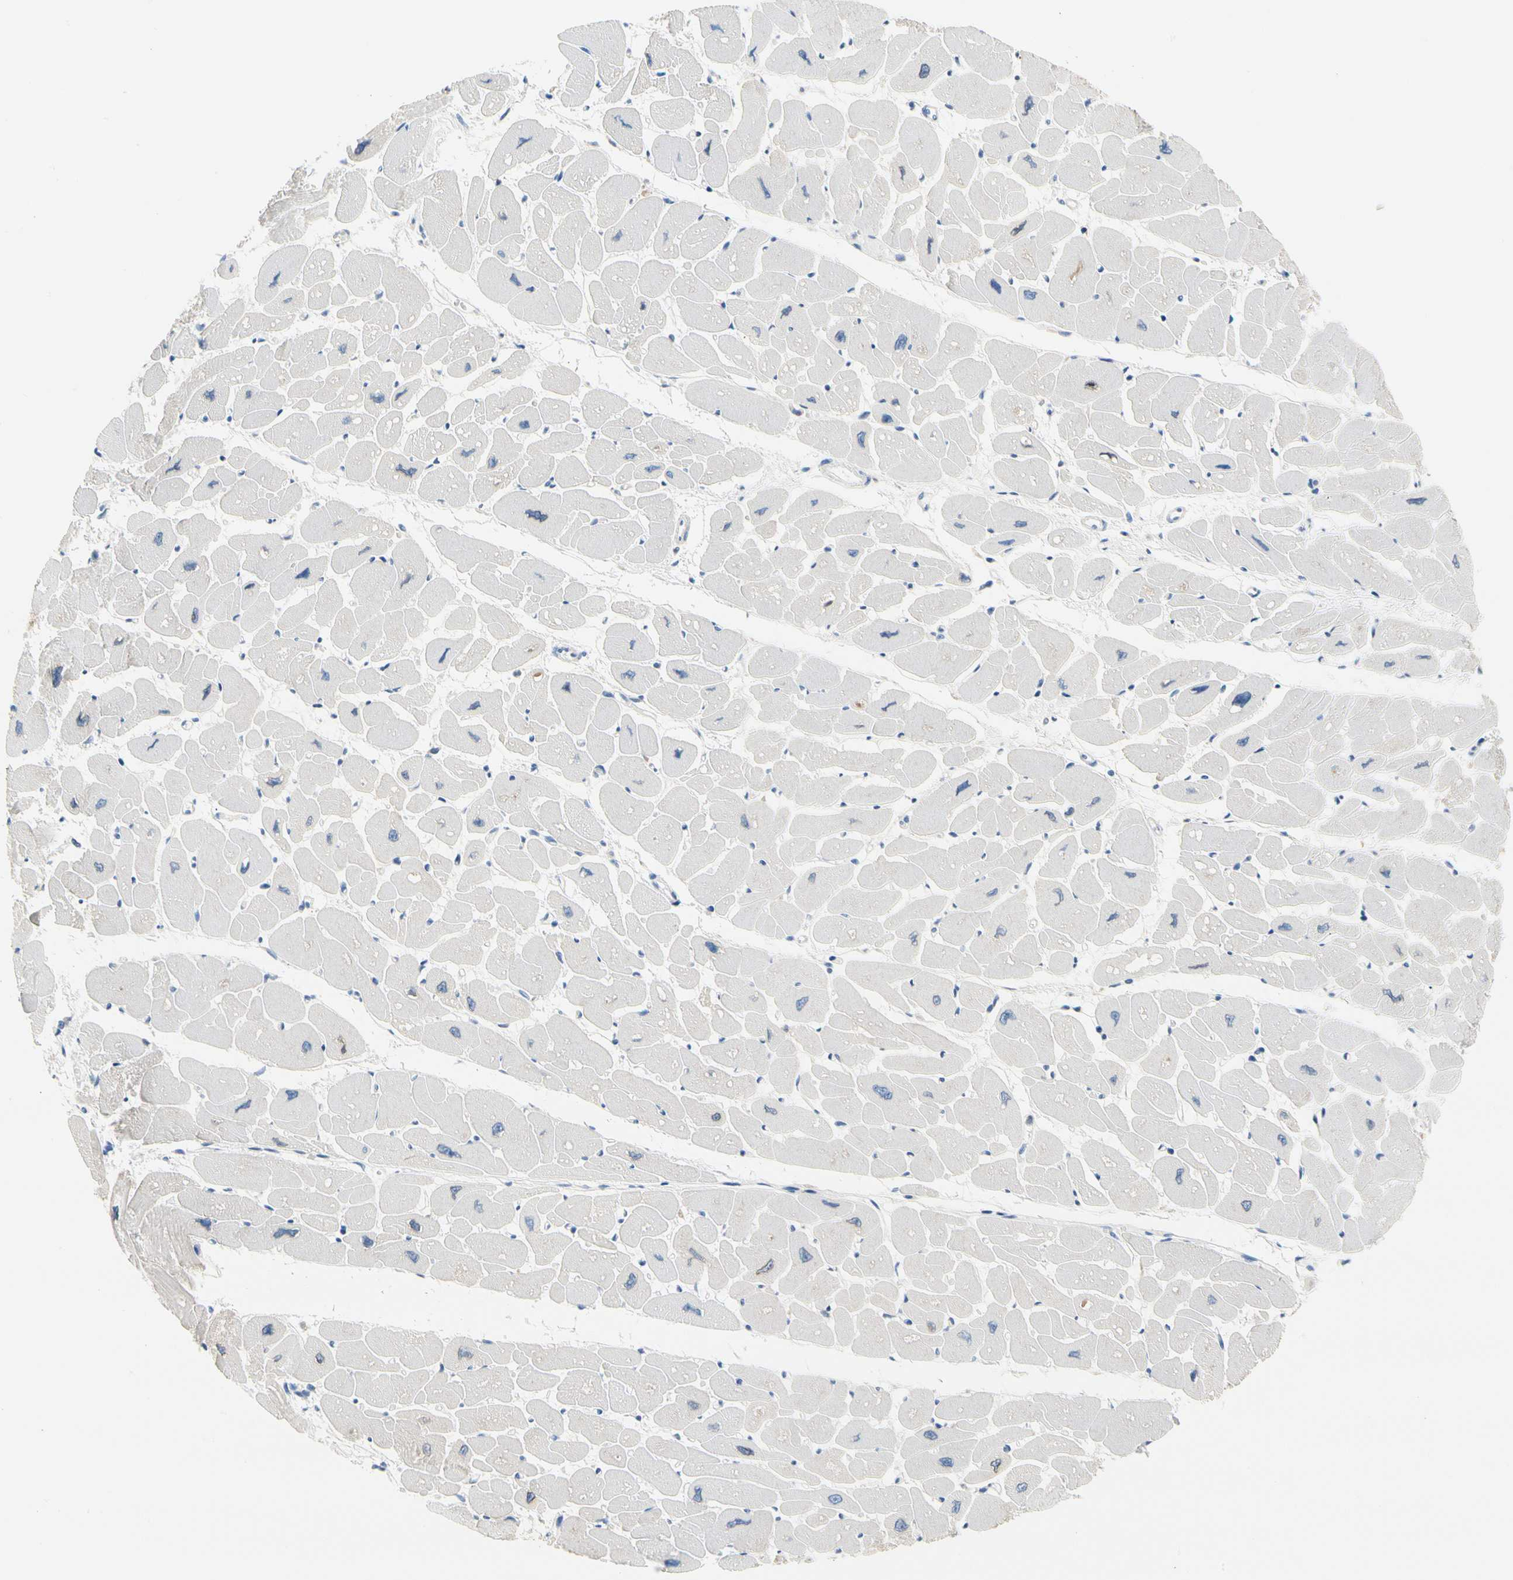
{"staining": {"intensity": "negative", "quantity": "none", "location": "none"}, "tissue": "heart muscle", "cell_type": "Cardiomyocytes", "image_type": "normal", "snomed": [{"axis": "morphology", "description": "Normal tissue, NOS"}, {"axis": "topography", "description": "Heart"}], "caption": "A histopathology image of heart muscle stained for a protein reveals no brown staining in cardiomyocytes. (DAB IHC with hematoxylin counter stain).", "gene": "STXBP1", "patient": {"sex": "female", "age": 54}}